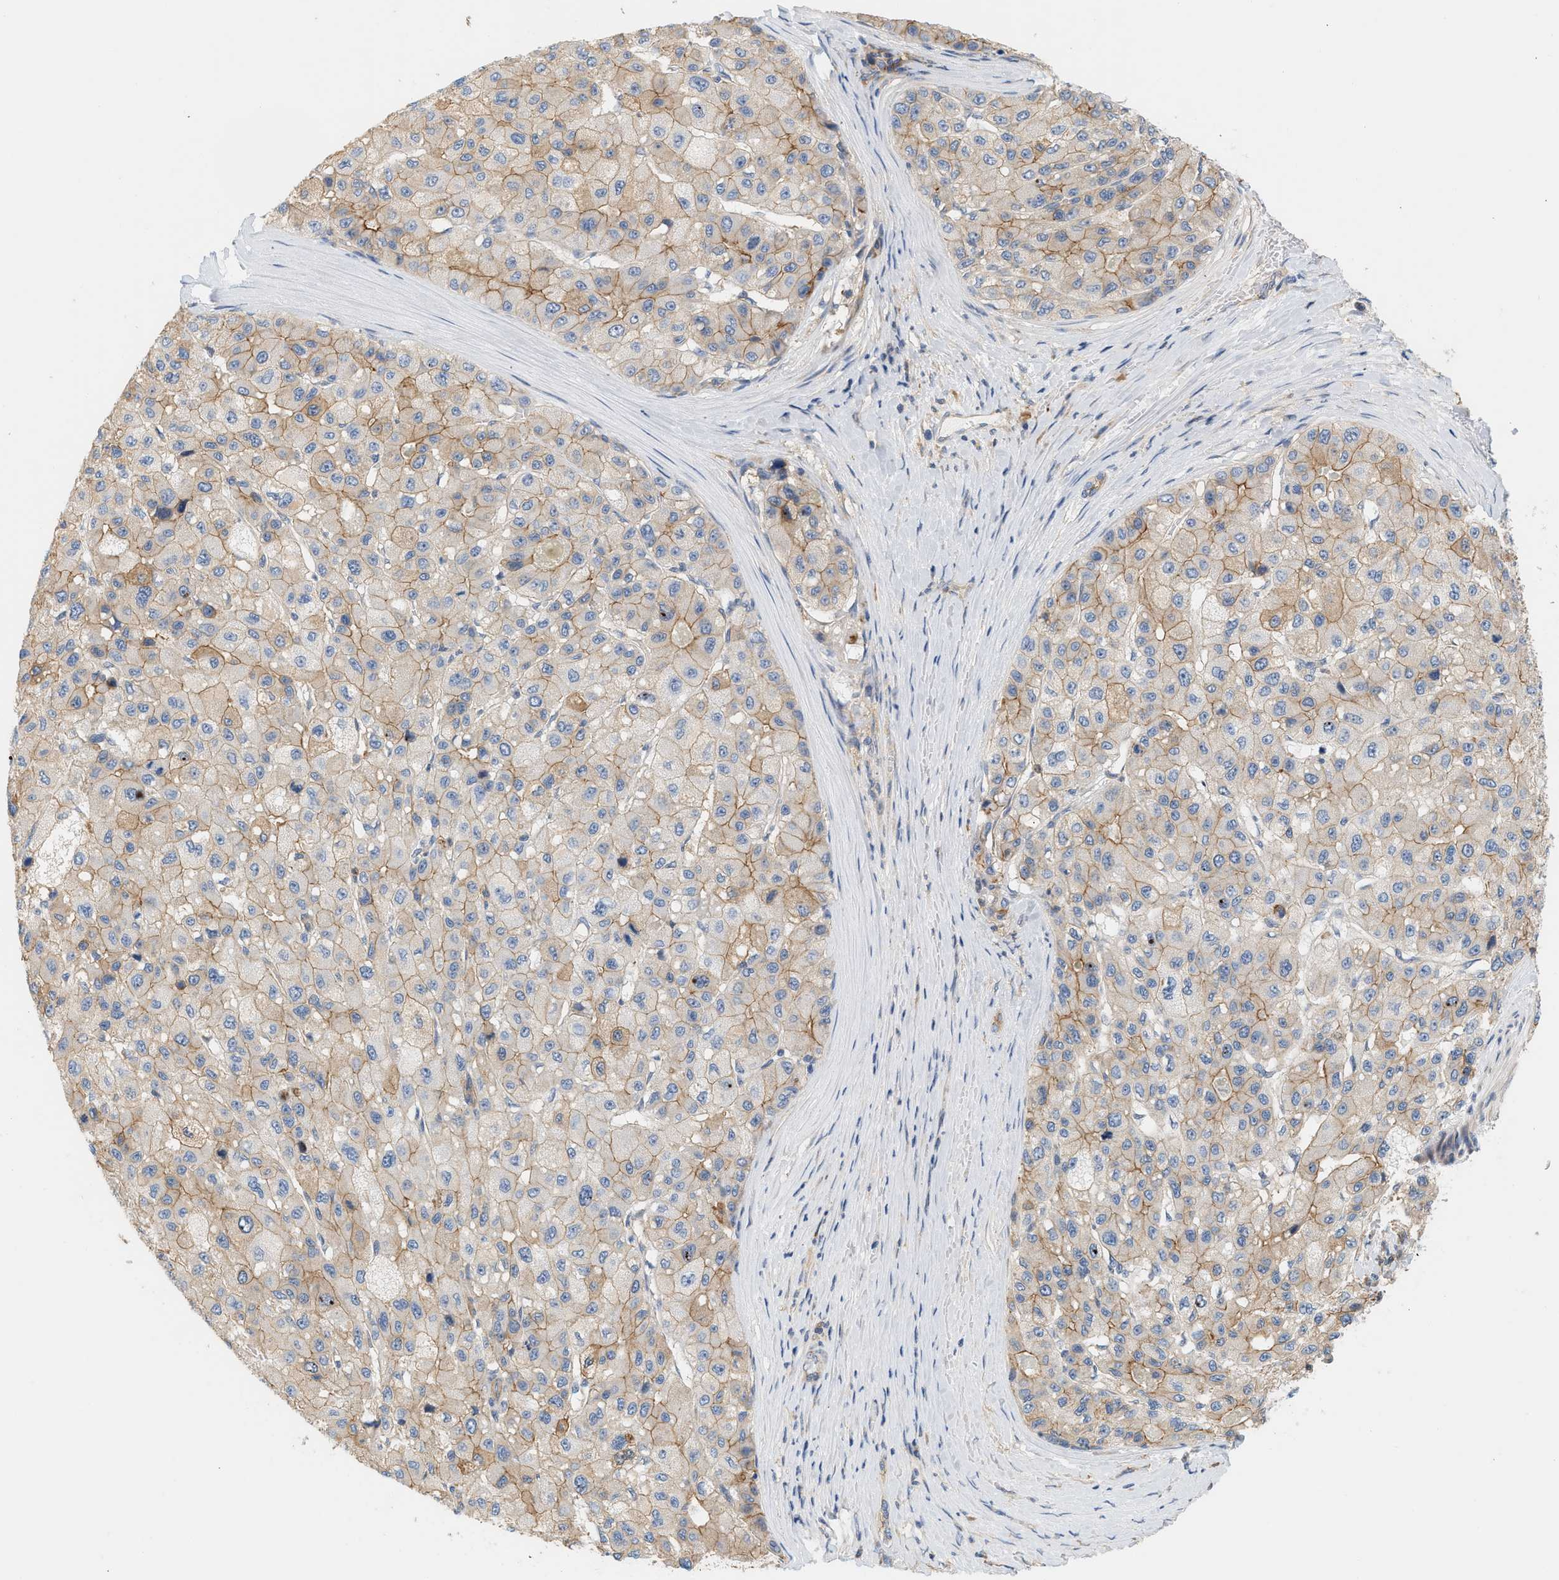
{"staining": {"intensity": "weak", "quantity": ">75%", "location": "cytoplasmic/membranous"}, "tissue": "liver cancer", "cell_type": "Tumor cells", "image_type": "cancer", "snomed": [{"axis": "morphology", "description": "Carcinoma, Hepatocellular, NOS"}, {"axis": "topography", "description": "Liver"}], "caption": "Liver hepatocellular carcinoma tissue demonstrates weak cytoplasmic/membranous staining in about >75% of tumor cells (DAB (3,3'-diaminobenzidine) = brown stain, brightfield microscopy at high magnification).", "gene": "CTXN1", "patient": {"sex": "male", "age": 80}}